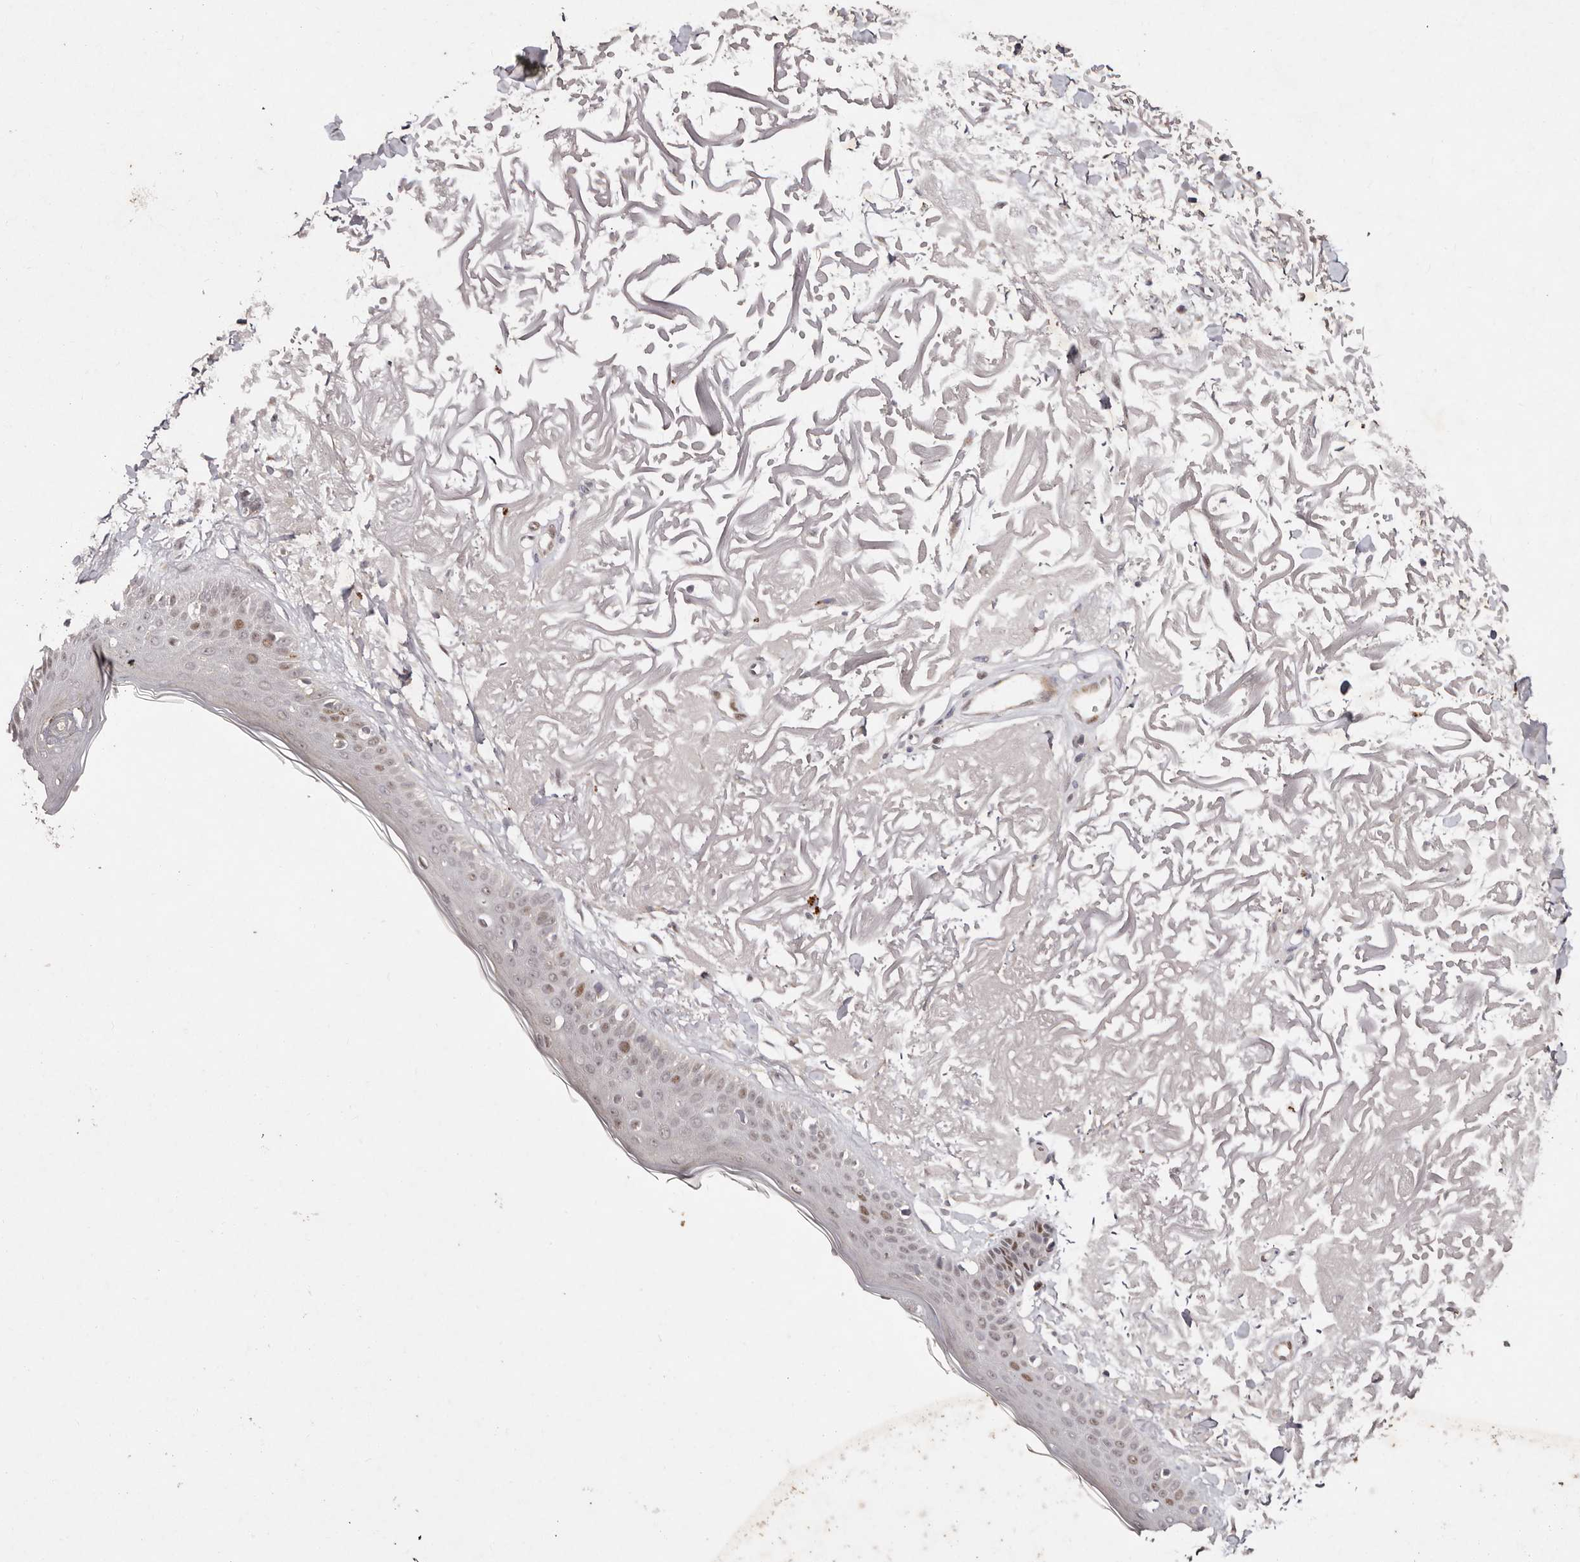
{"staining": {"intensity": "negative", "quantity": "none", "location": "none"}, "tissue": "skin", "cell_type": "Fibroblasts", "image_type": "normal", "snomed": [{"axis": "morphology", "description": "Normal tissue, NOS"}, {"axis": "topography", "description": "Skin"}, {"axis": "topography", "description": "Skeletal muscle"}], "caption": "The image demonstrates no significant positivity in fibroblasts of skin.", "gene": "KLF7", "patient": {"sex": "male", "age": 83}}